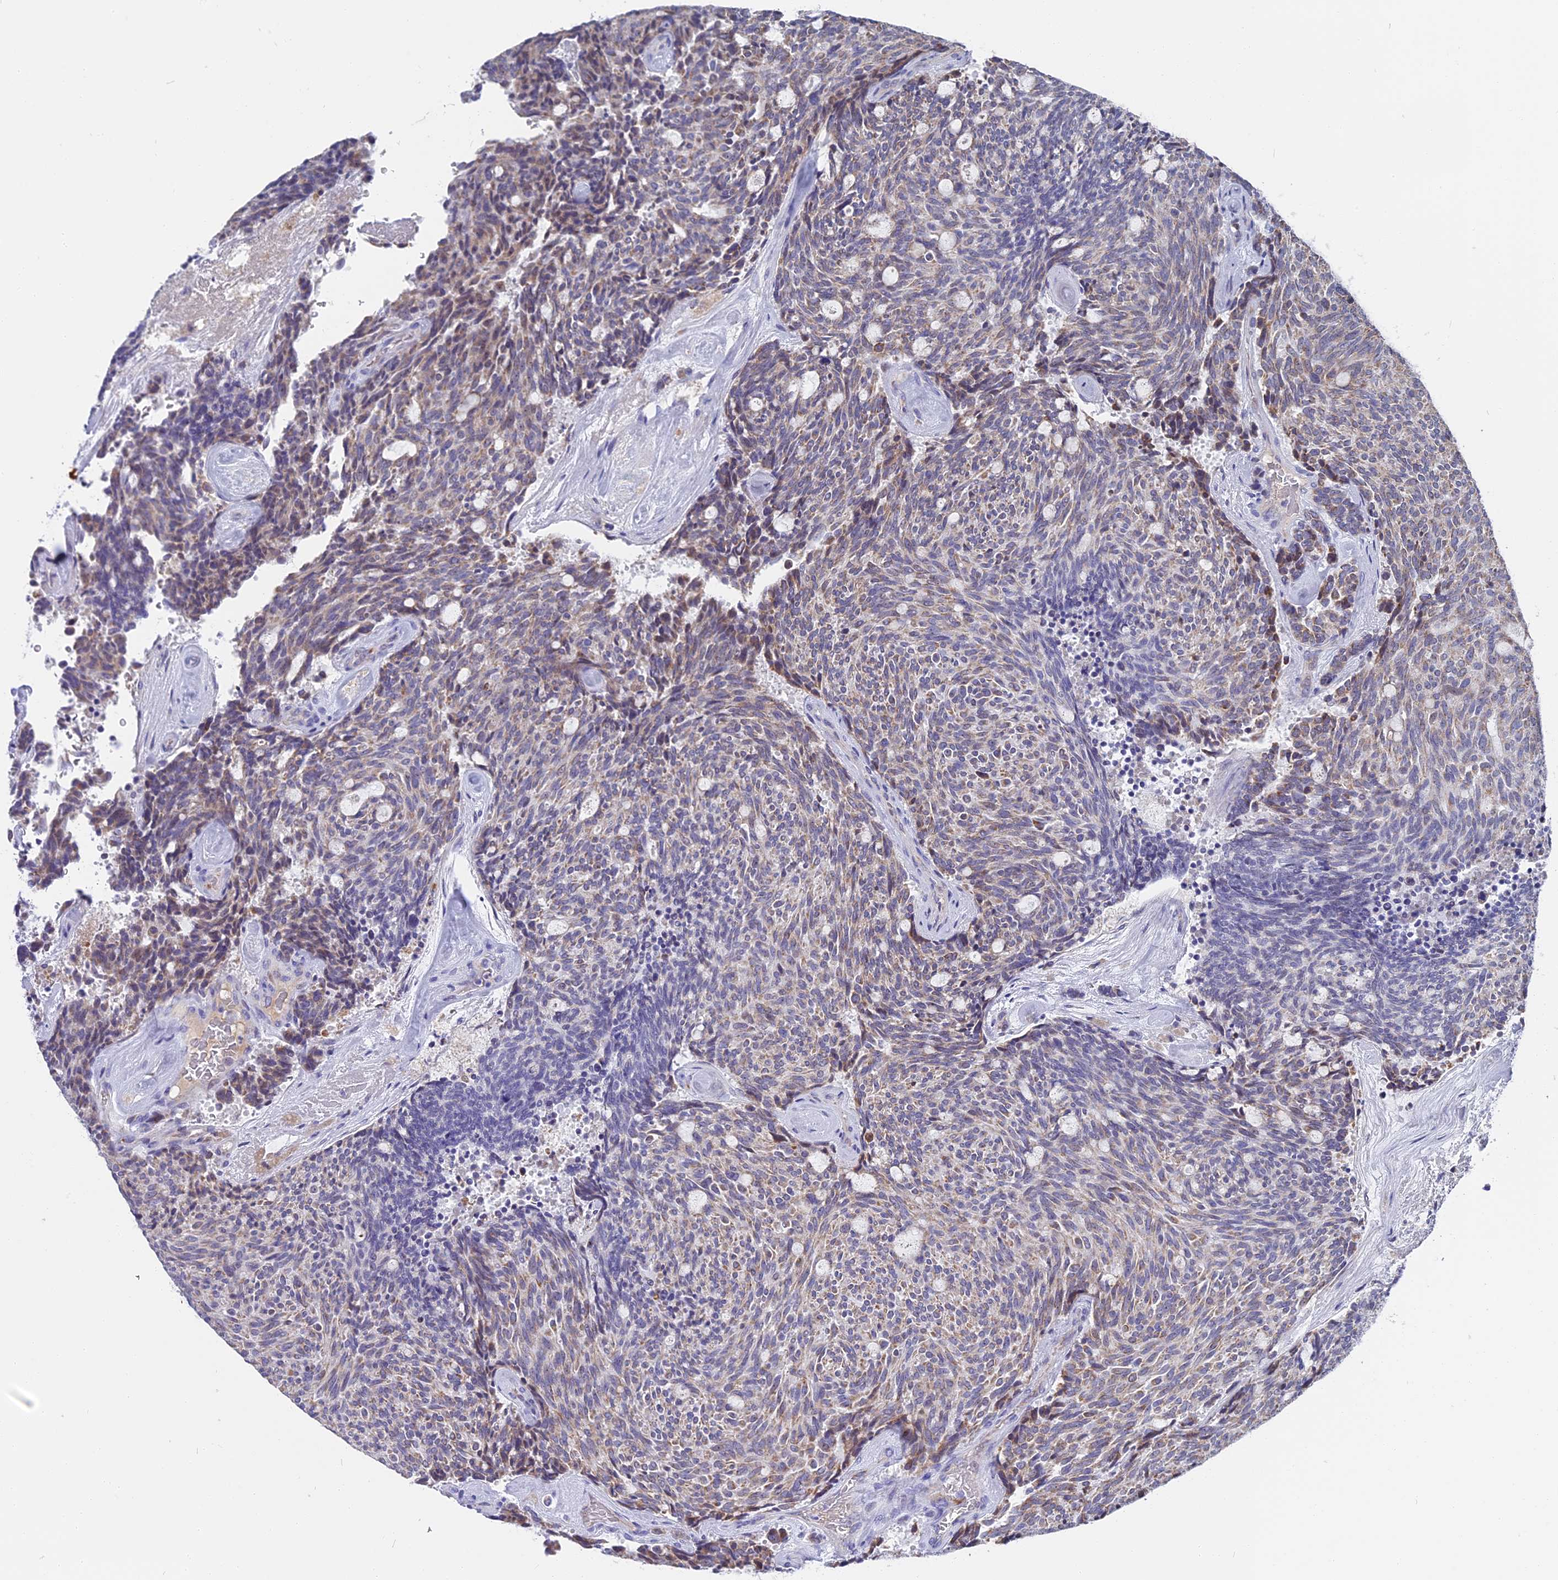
{"staining": {"intensity": "weak", "quantity": "<25%", "location": "cytoplasmic/membranous"}, "tissue": "carcinoid", "cell_type": "Tumor cells", "image_type": "cancer", "snomed": [{"axis": "morphology", "description": "Carcinoid, malignant, NOS"}, {"axis": "topography", "description": "Pancreas"}], "caption": "The photomicrograph shows no staining of tumor cells in malignant carcinoid. Nuclei are stained in blue.", "gene": "DTWD1", "patient": {"sex": "female", "age": 54}}